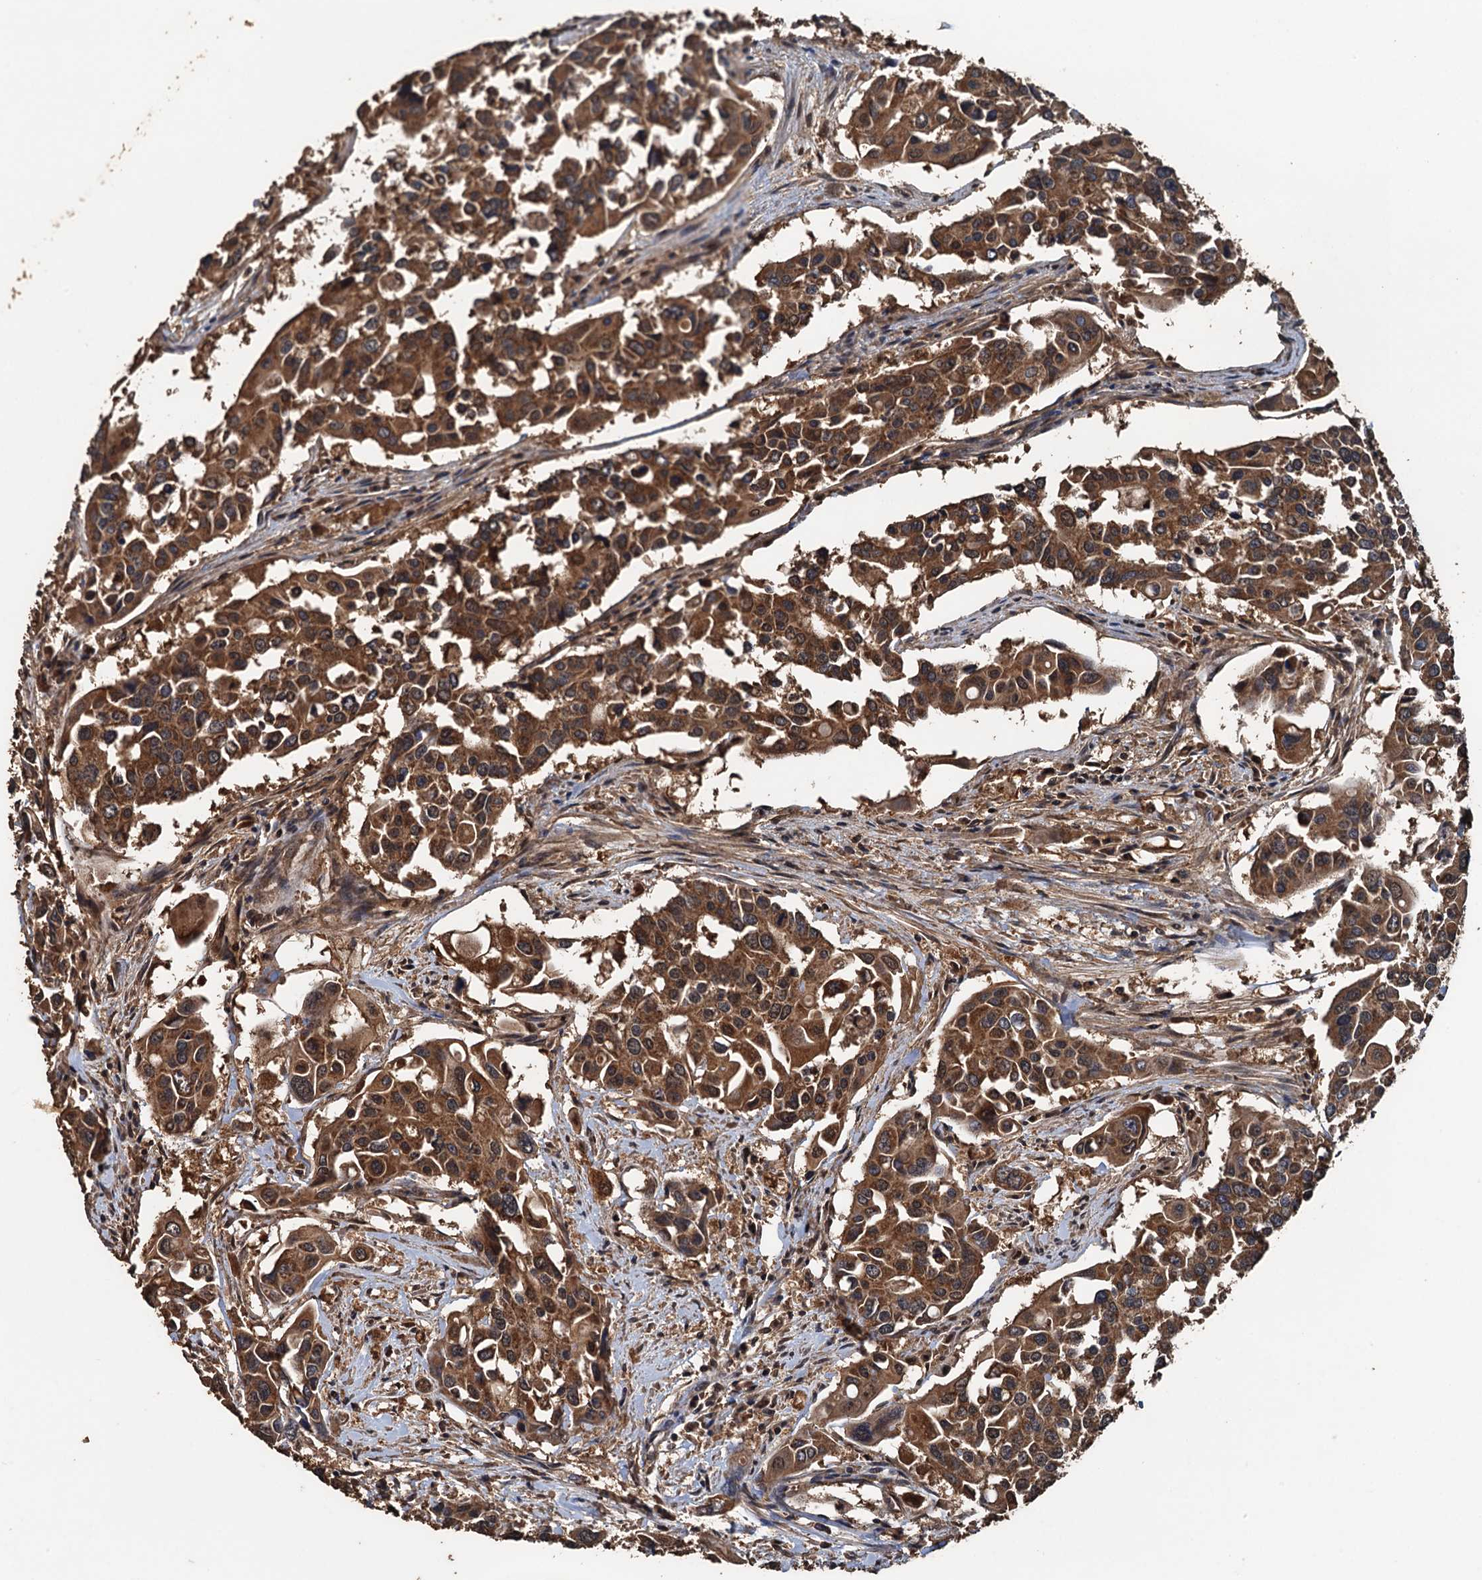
{"staining": {"intensity": "strong", "quantity": ">75%", "location": "cytoplasmic/membranous"}, "tissue": "colorectal cancer", "cell_type": "Tumor cells", "image_type": "cancer", "snomed": [{"axis": "morphology", "description": "Adenocarcinoma, NOS"}, {"axis": "topography", "description": "Colon"}], "caption": "A brown stain shows strong cytoplasmic/membranous positivity of a protein in colorectal cancer (adenocarcinoma) tumor cells. Using DAB (3,3'-diaminobenzidine) (brown) and hematoxylin (blue) stains, captured at high magnification using brightfield microscopy.", "gene": "PSMD9", "patient": {"sex": "male", "age": 77}}